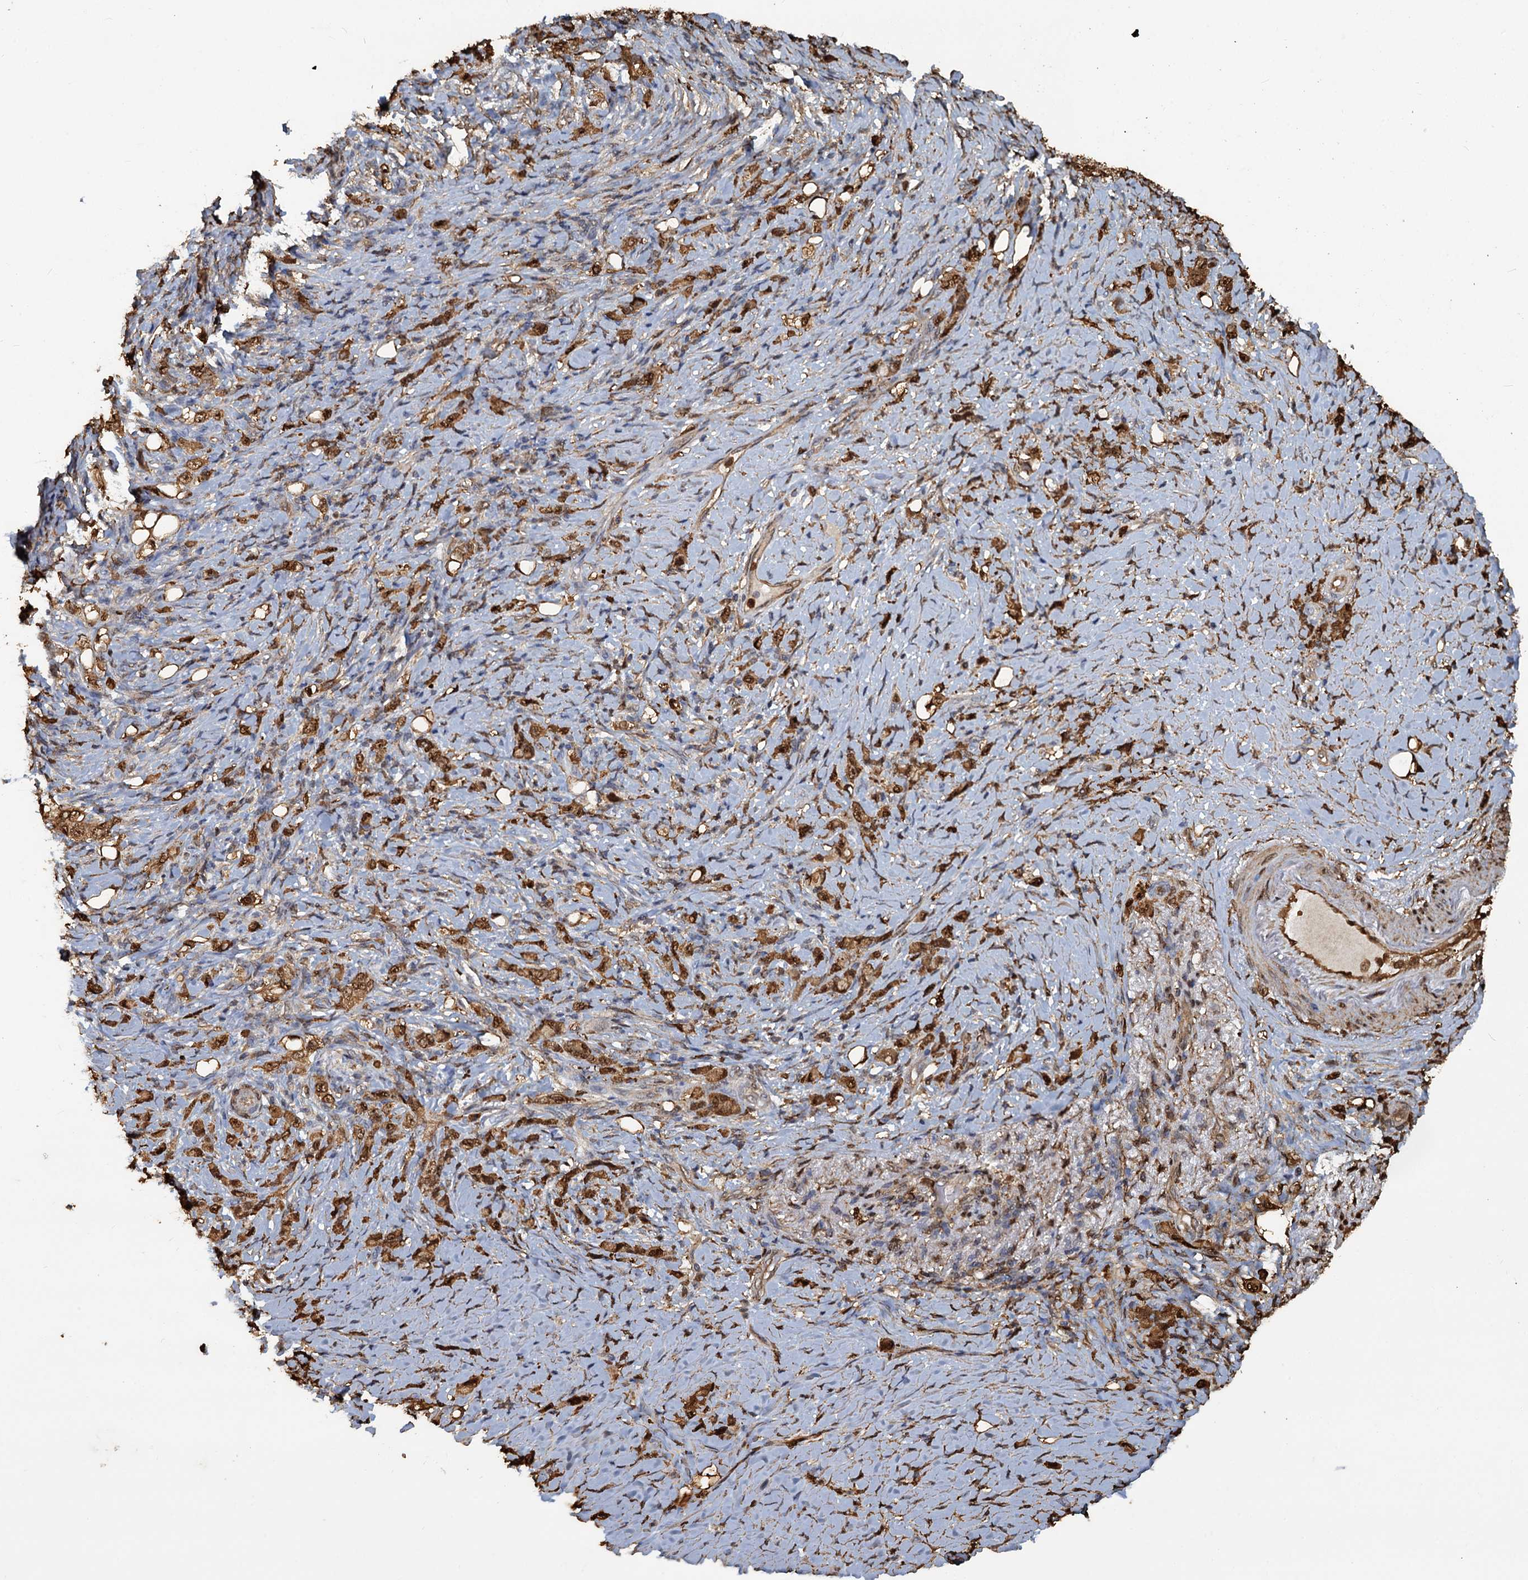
{"staining": {"intensity": "moderate", "quantity": ">75%", "location": "cytoplasmic/membranous,nuclear"}, "tissue": "stomach cancer", "cell_type": "Tumor cells", "image_type": "cancer", "snomed": [{"axis": "morphology", "description": "Adenocarcinoma, NOS"}, {"axis": "topography", "description": "Stomach"}], "caption": "Moderate cytoplasmic/membranous and nuclear positivity is seen in approximately >75% of tumor cells in stomach adenocarcinoma.", "gene": "S100A6", "patient": {"sex": "female", "age": 79}}